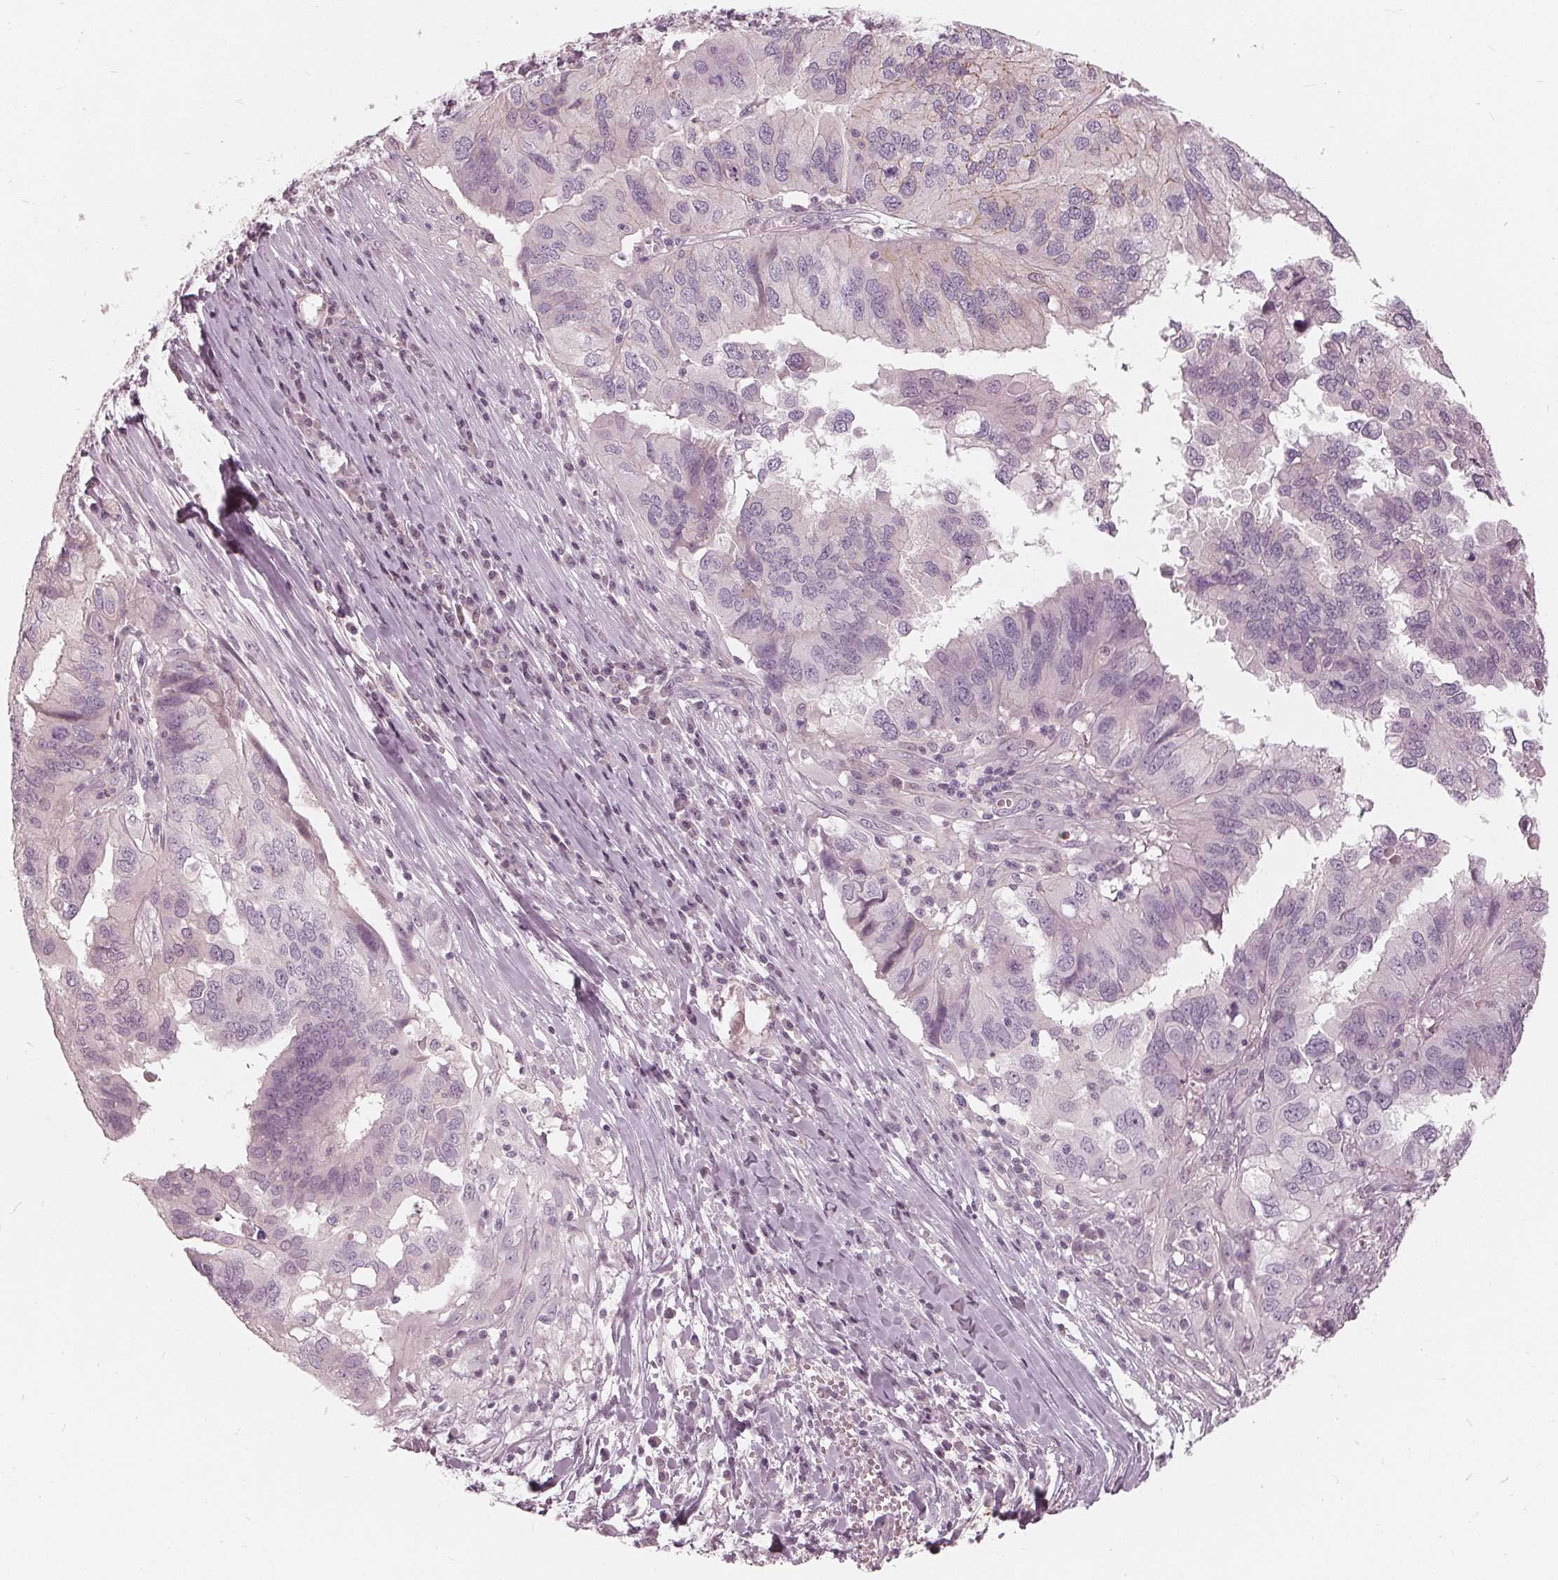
{"staining": {"intensity": "negative", "quantity": "none", "location": "none"}, "tissue": "ovarian cancer", "cell_type": "Tumor cells", "image_type": "cancer", "snomed": [{"axis": "morphology", "description": "Cystadenocarcinoma, serous, NOS"}, {"axis": "topography", "description": "Ovary"}], "caption": "DAB immunohistochemical staining of human ovarian cancer (serous cystadenocarcinoma) reveals no significant expression in tumor cells.", "gene": "SAT2", "patient": {"sex": "female", "age": 79}}